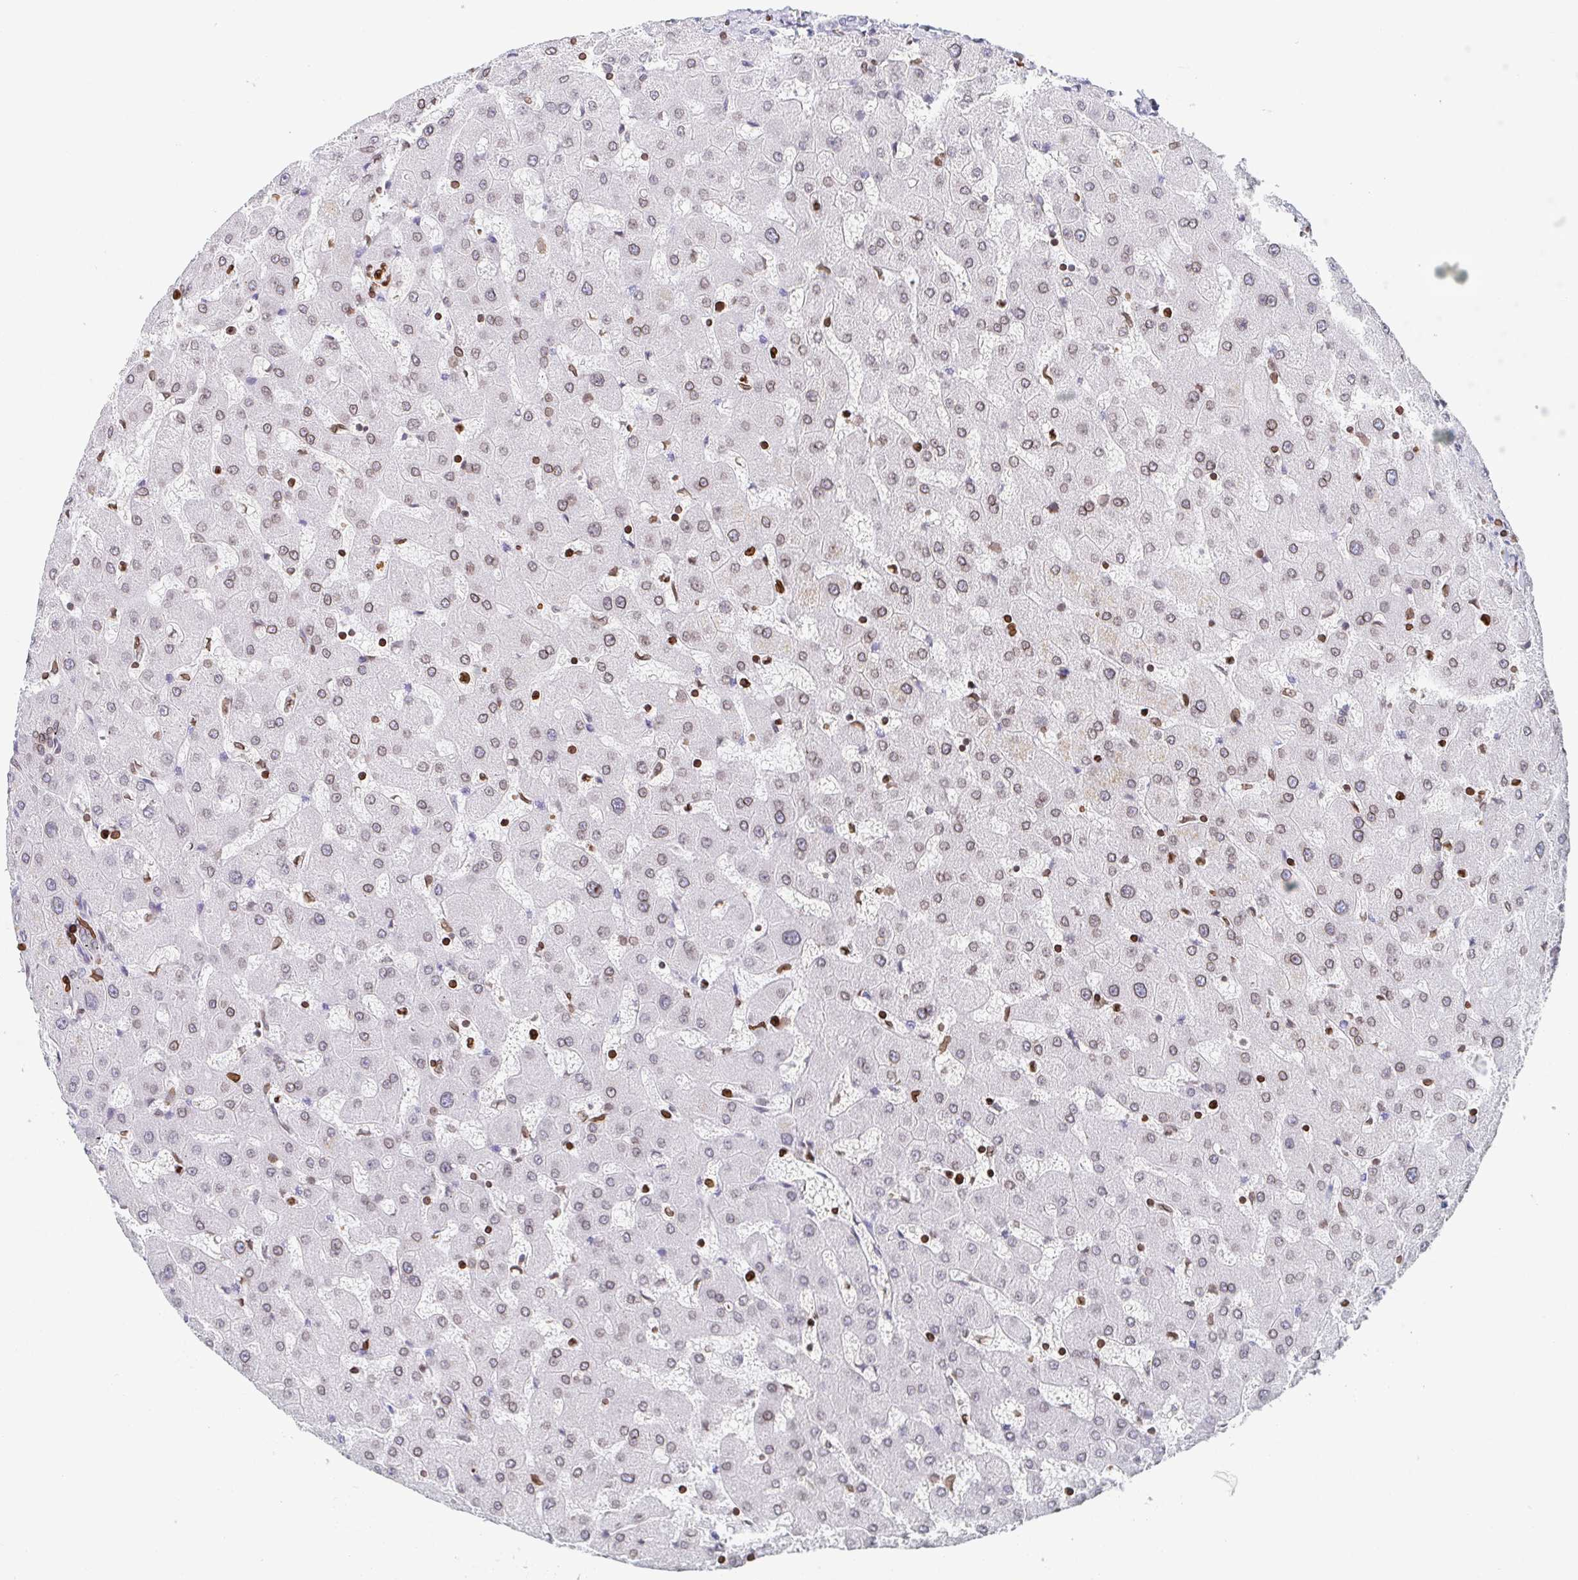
{"staining": {"intensity": "moderate", "quantity": "25%-75%", "location": "cytoplasmic/membranous,nuclear"}, "tissue": "liver", "cell_type": "Cholangiocytes", "image_type": "normal", "snomed": [{"axis": "morphology", "description": "Normal tissue, NOS"}, {"axis": "topography", "description": "Liver"}], "caption": "Protein expression by immunohistochemistry (IHC) reveals moderate cytoplasmic/membranous,nuclear positivity in approximately 25%-75% of cholangiocytes in normal liver.", "gene": "BTBD7", "patient": {"sex": "female", "age": 63}}